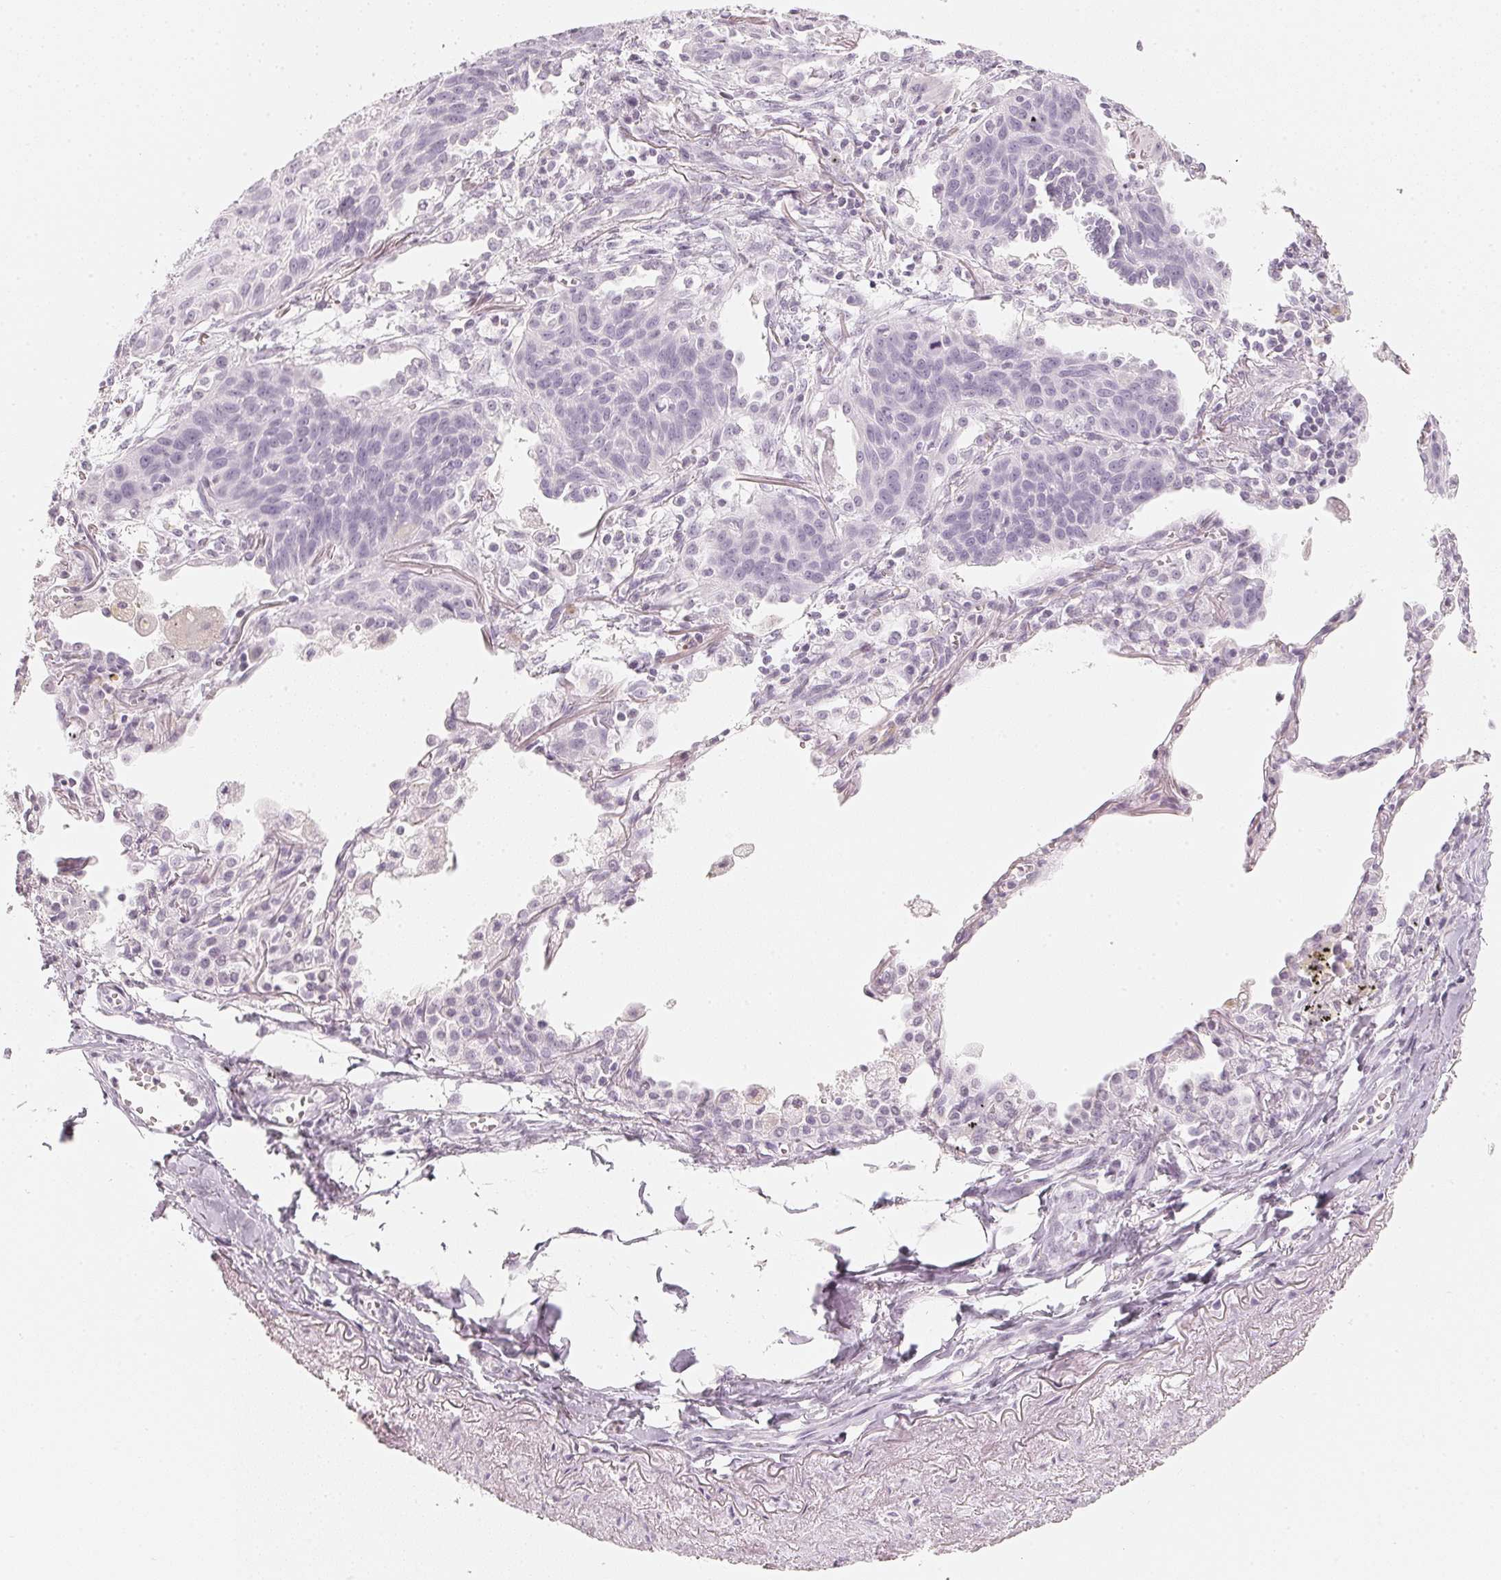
{"staining": {"intensity": "negative", "quantity": "none", "location": "none"}, "tissue": "lung cancer", "cell_type": "Tumor cells", "image_type": "cancer", "snomed": [{"axis": "morphology", "description": "Squamous cell carcinoma, NOS"}, {"axis": "topography", "description": "Lung"}], "caption": "This is a micrograph of immunohistochemistry (IHC) staining of lung cancer, which shows no expression in tumor cells.", "gene": "SLC22A8", "patient": {"sex": "male", "age": 71}}